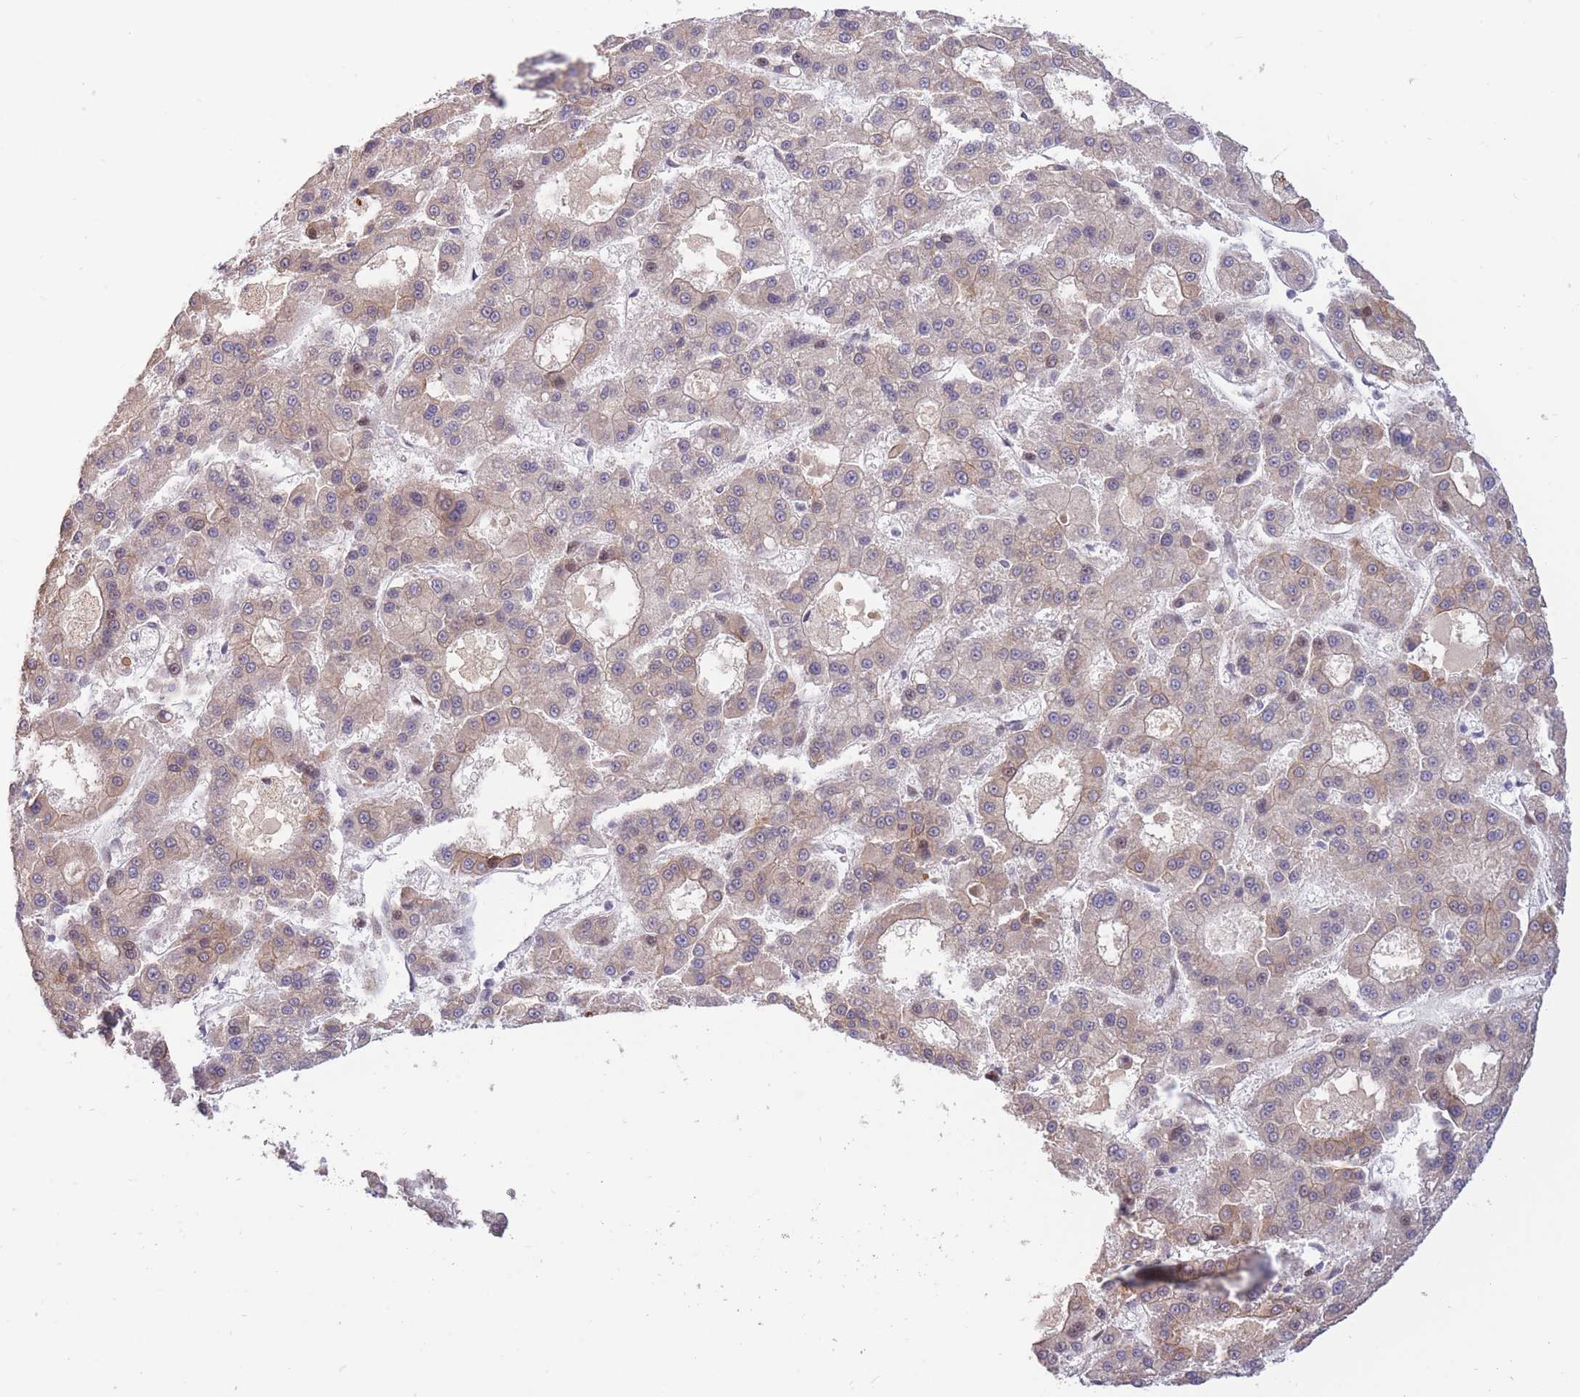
{"staining": {"intensity": "weak", "quantity": "<25%", "location": "cytoplasmic/membranous,nuclear"}, "tissue": "liver cancer", "cell_type": "Tumor cells", "image_type": "cancer", "snomed": [{"axis": "morphology", "description": "Carcinoma, Hepatocellular, NOS"}, {"axis": "topography", "description": "Liver"}], "caption": "Protein analysis of hepatocellular carcinoma (liver) displays no significant positivity in tumor cells.", "gene": "TARBP2", "patient": {"sex": "male", "age": 70}}